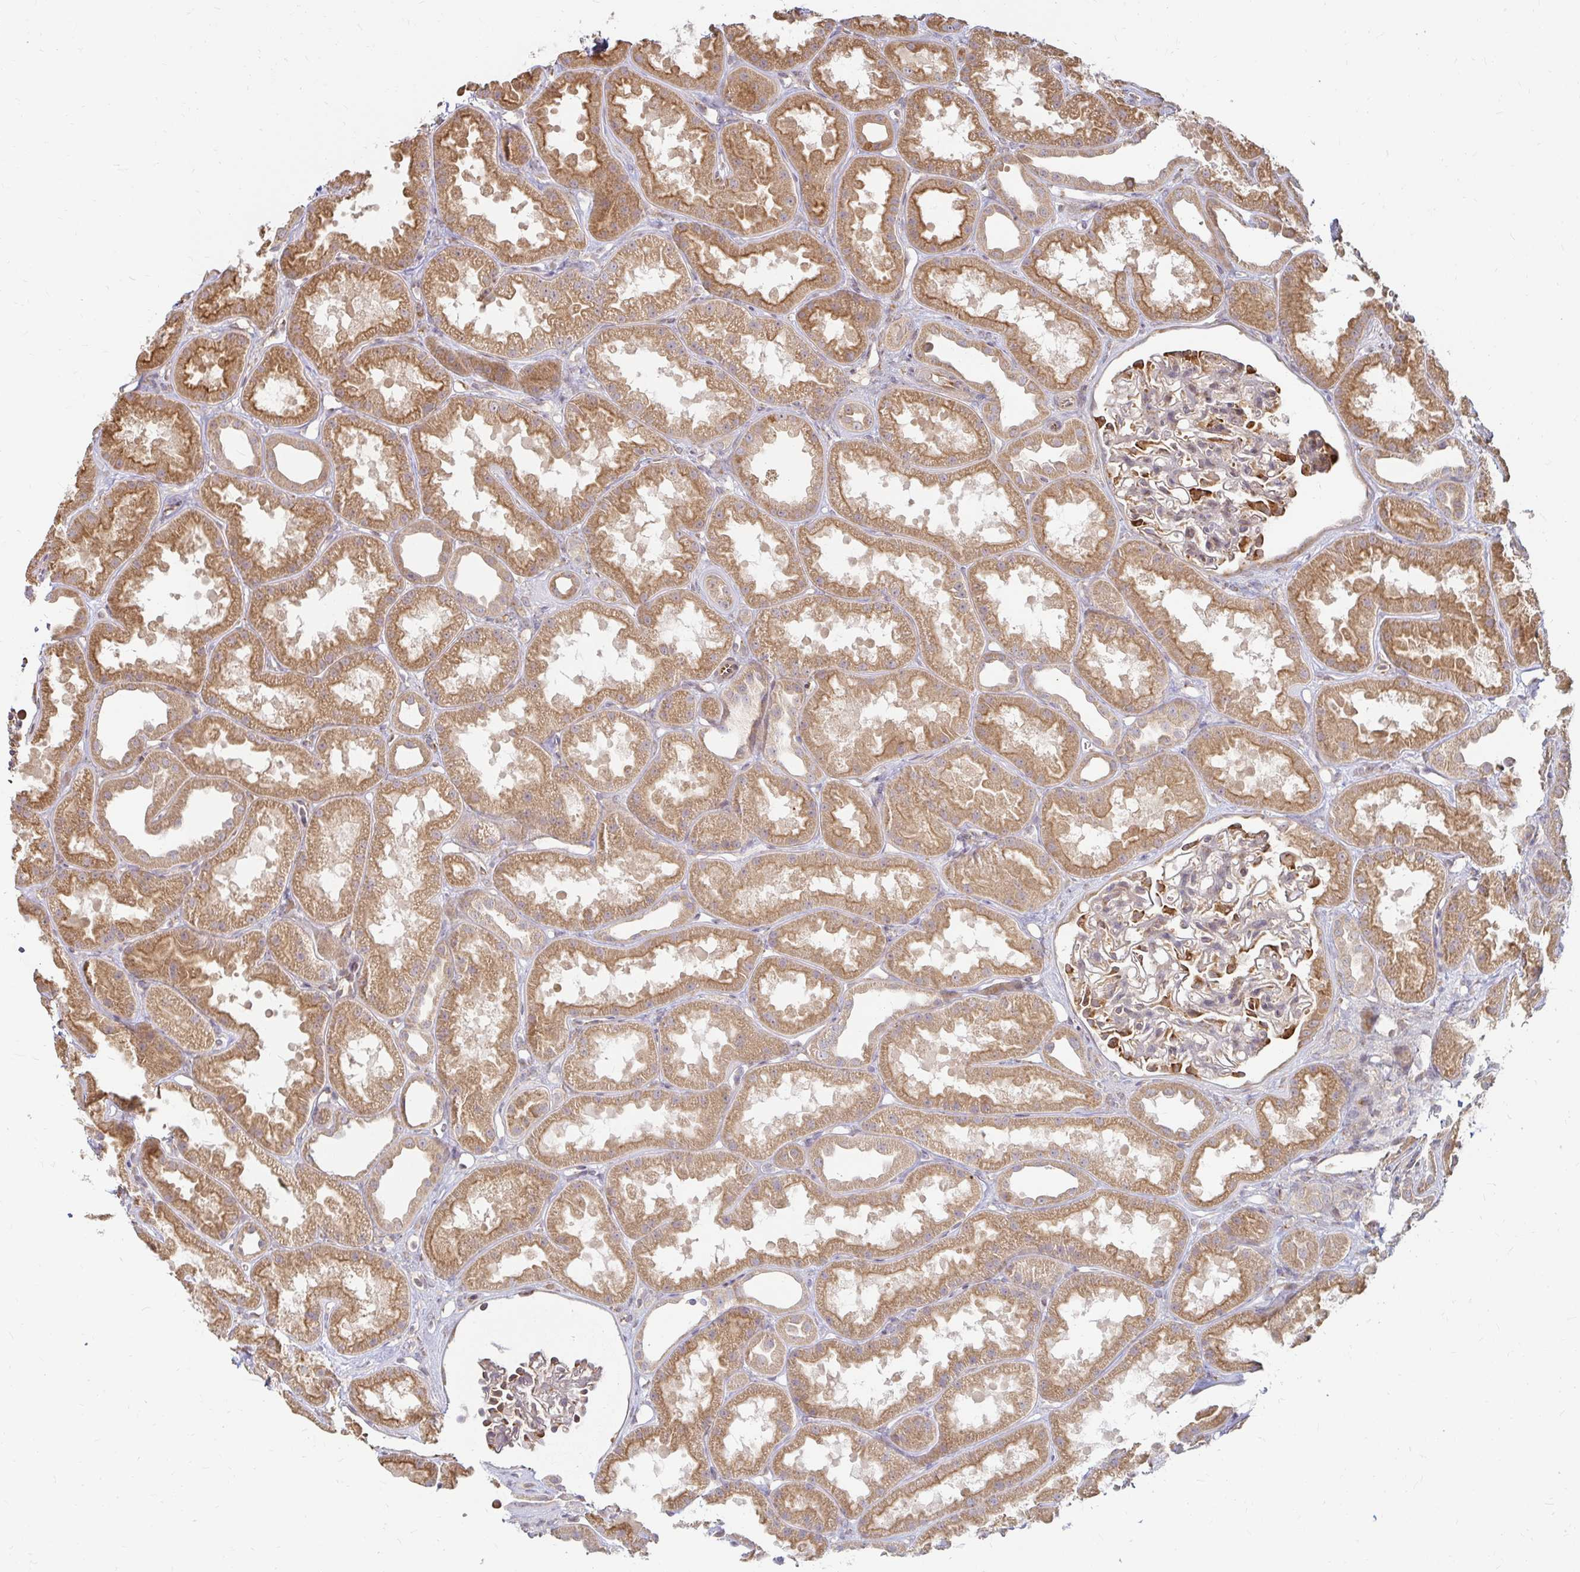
{"staining": {"intensity": "moderate", "quantity": "<25%", "location": "cytoplasmic/membranous"}, "tissue": "kidney", "cell_type": "Cells in glomeruli", "image_type": "normal", "snomed": [{"axis": "morphology", "description": "Normal tissue, NOS"}, {"axis": "topography", "description": "Kidney"}], "caption": "A low amount of moderate cytoplasmic/membranous expression is appreciated in about <25% of cells in glomeruli in normal kidney. (DAB (3,3'-diaminobenzidine) IHC, brown staining for protein, blue staining for nuclei).", "gene": "CAST", "patient": {"sex": "male", "age": 61}}